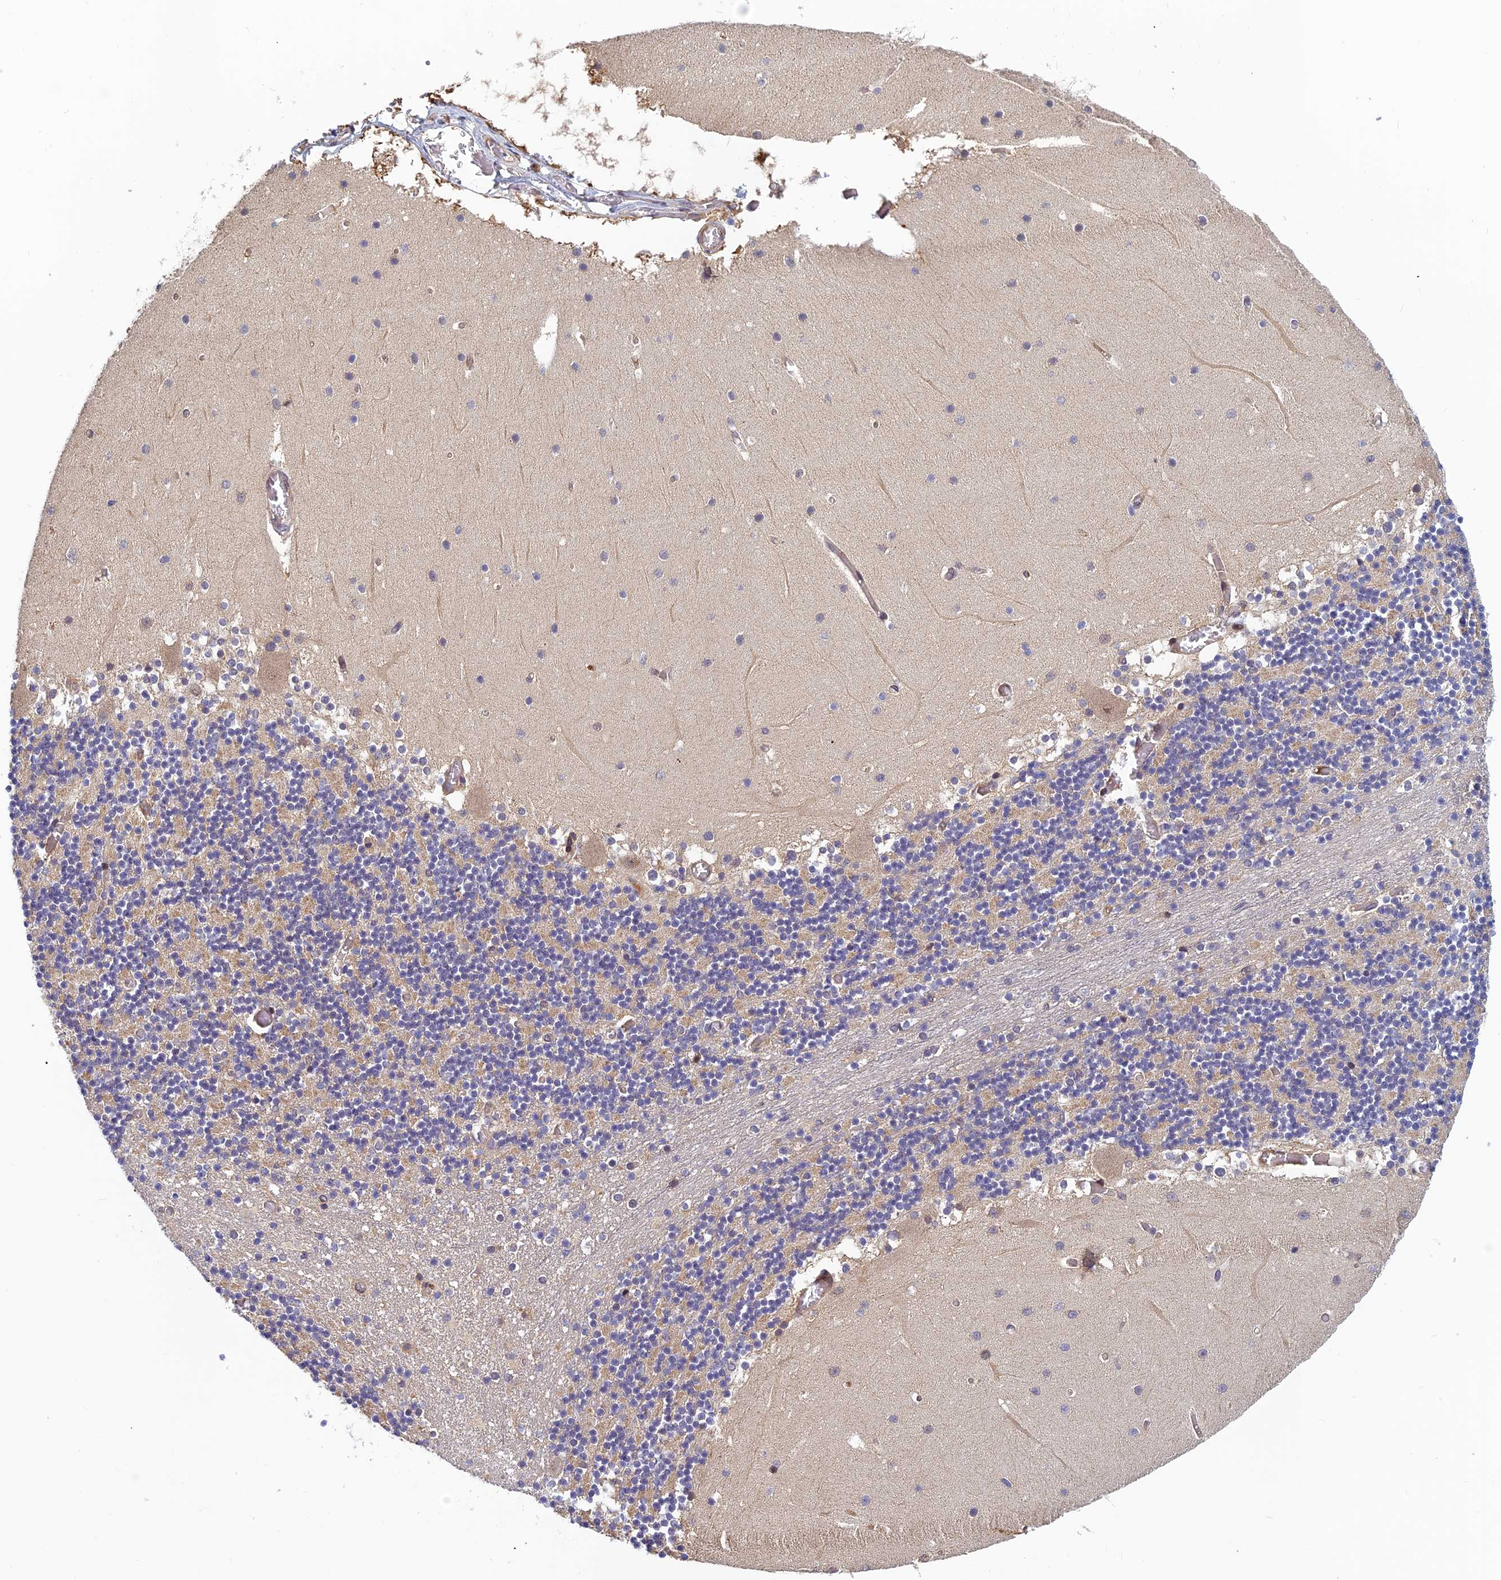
{"staining": {"intensity": "moderate", "quantity": "25%-75%", "location": "cytoplasmic/membranous"}, "tissue": "cerebellum", "cell_type": "Cells in granular layer", "image_type": "normal", "snomed": [{"axis": "morphology", "description": "Normal tissue, NOS"}, {"axis": "topography", "description": "Cerebellum"}], "caption": "Immunohistochemistry (IHC) (DAB (3,3'-diaminobenzidine)) staining of benign human cerebellum exhibits moderate cytoplasmic/membranous protein staining in about 25%-75% of cells in granular layer. (DAB IHC, brown staining for protein, blue staining for nuclei).", "gene": "PIKFYVE", "patient": {"sex": "female", "age": 28}}